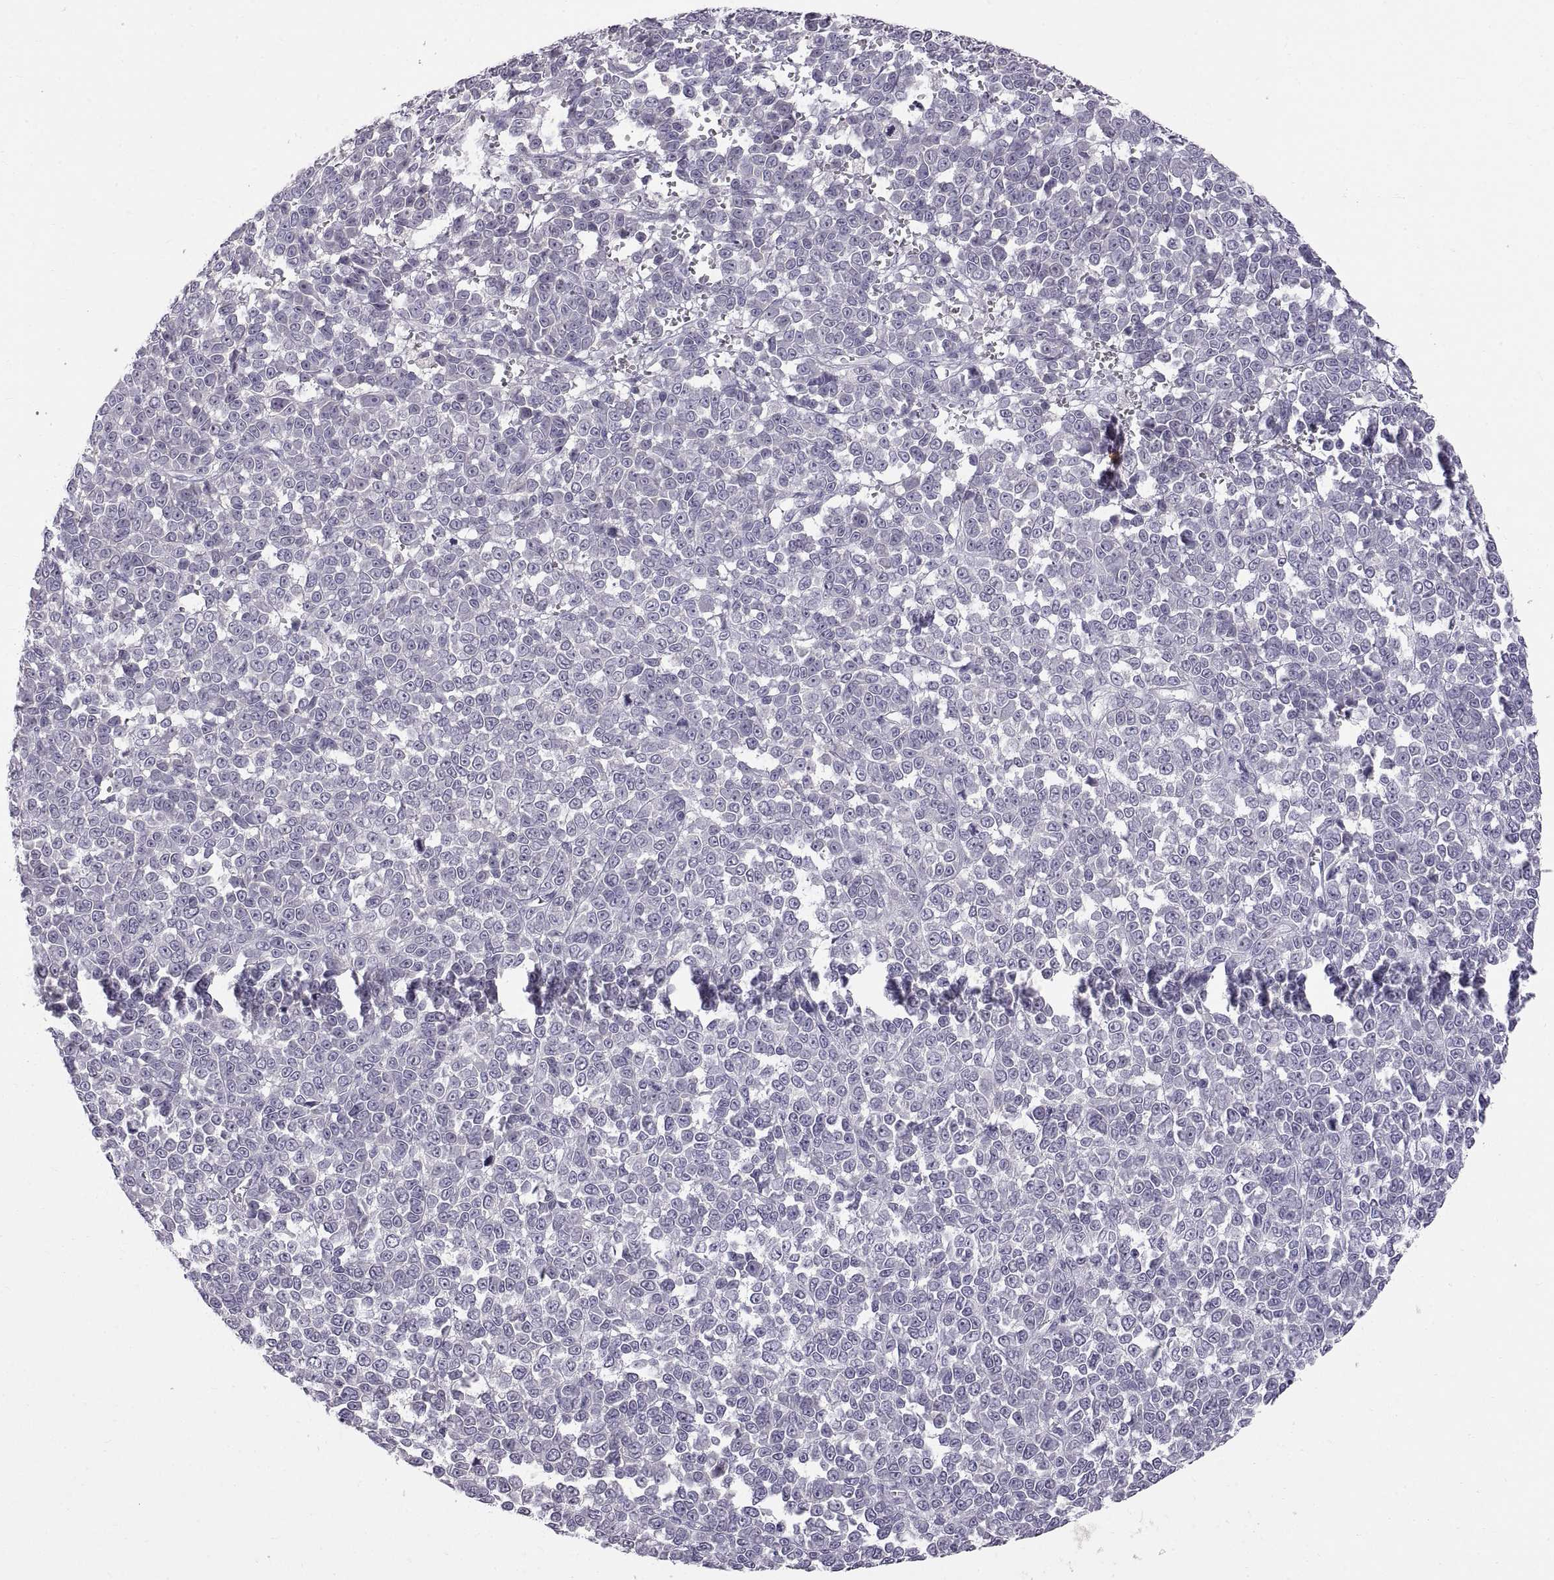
{"staining": {"intensity": "negative", "quantity": "none", "location": "none"}, "tissue": "melanoma", "cell_type": "Tumor cells", "image_type": "cancer", "snomed": [{"axis": "morphology", "description": "Malignant melanoma, NOS"}, {"axis": "topography", "description": "Skin"}], "caption": "DAB (3,3'-diaminobenzidine) immunohistochemical staining of human melanoma reveals no significant expression in tumor cells. The staining is performed using DAB (3,3'-diaminobenzidine) brown chromogen with nuclei counter-stained in using hematoxylin.", "gene": "WFDC8", "patient": {"sex": "female", "age": 95}}